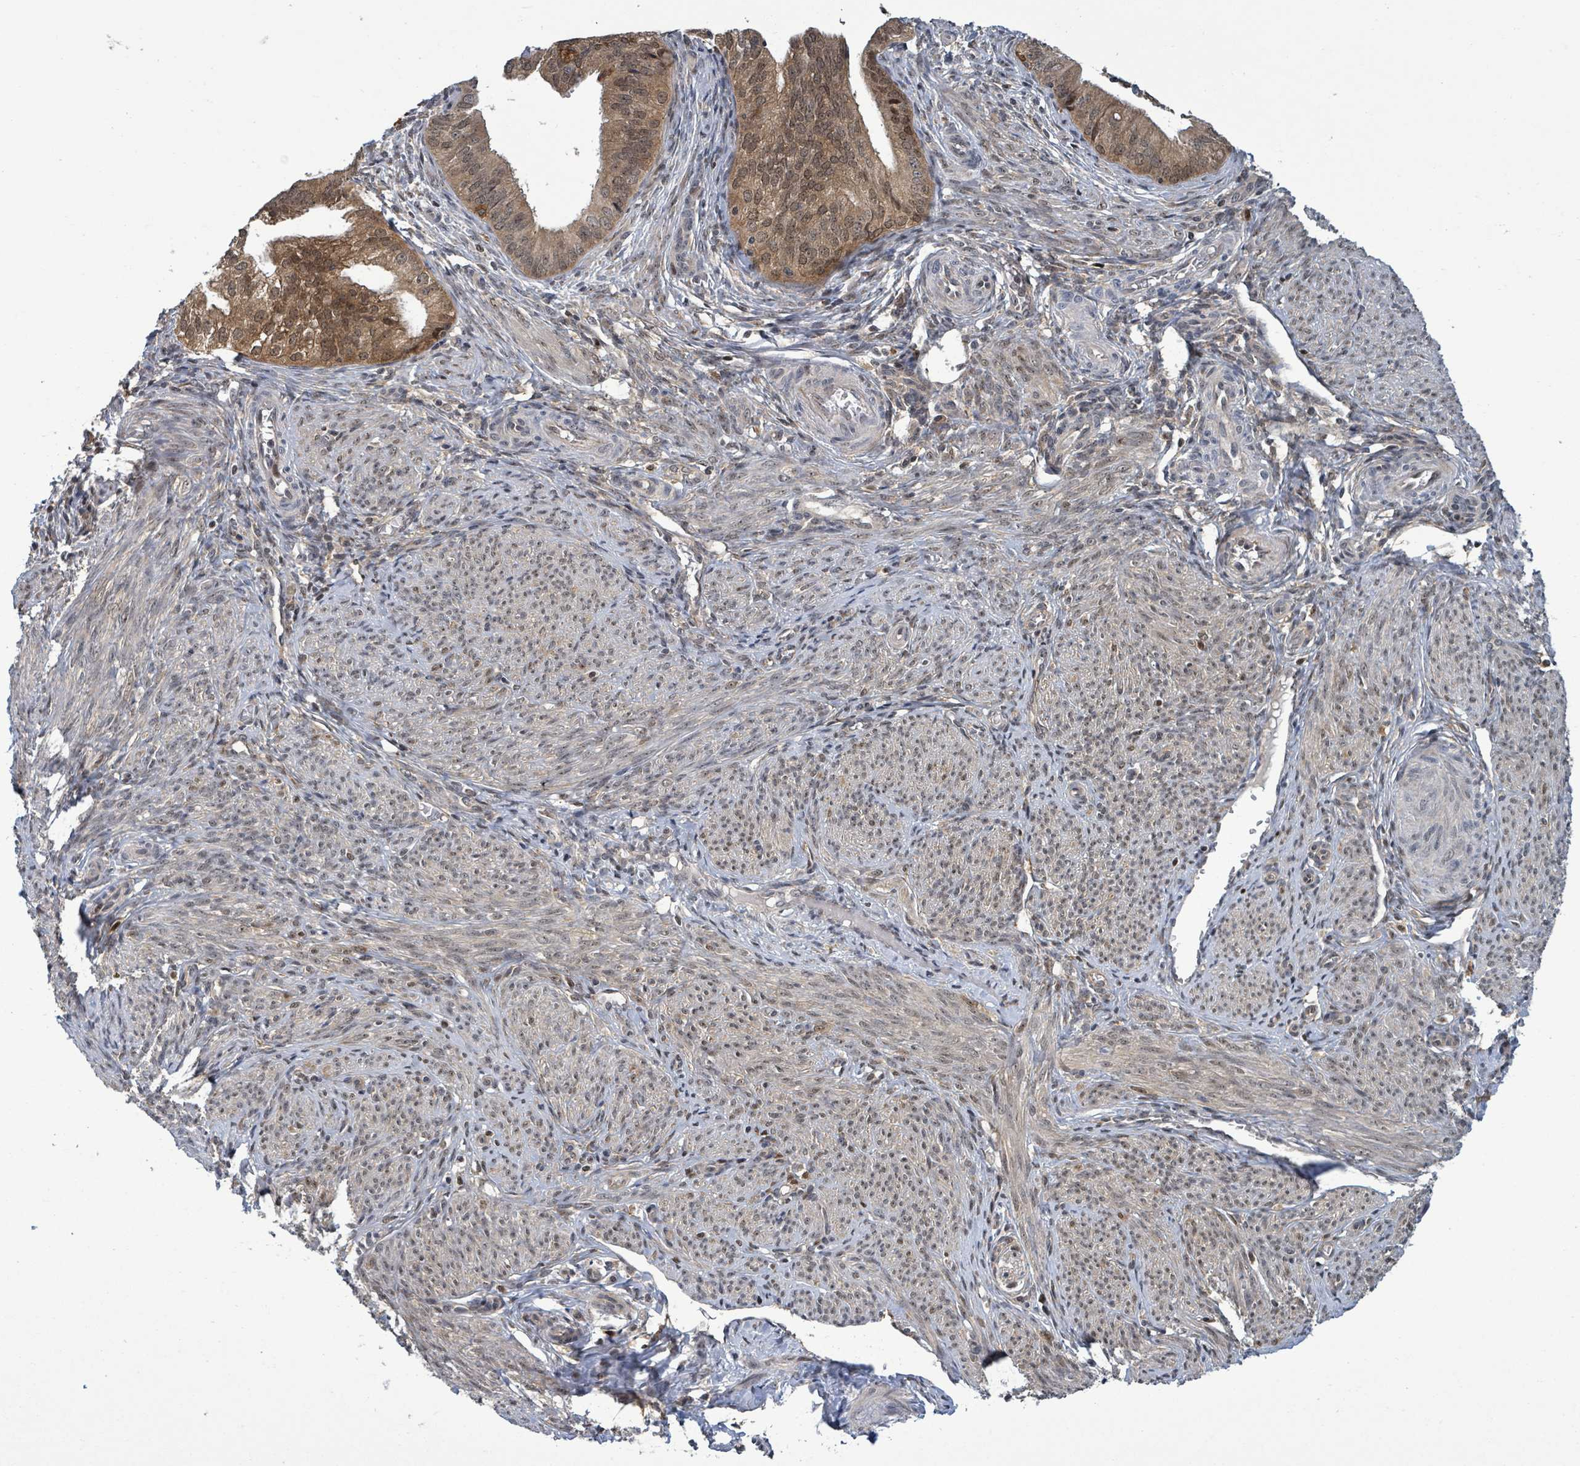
{"staining": {"intensity": "moderate", "quantity": ">75%", "location": "cytoplasmic/membranous,nuclear"}, "tissue": "endometrial cancer", "cell_type": "Tumor cells", "image_type": "cancer", "snomed": [{"axis": "morphology", "description": "Adenocarcinoma, NOS"}, {"axis": "topography", "description": "Endometrium"}], "caption": "A histopathology image of endometrial cancer stained for a protein demonstrates moderate cytoplasmic/membranous and nuclear brown staining in tumor cells.", "gene": "FBXO6", "patient": {"sex": "female", "age": 50}}